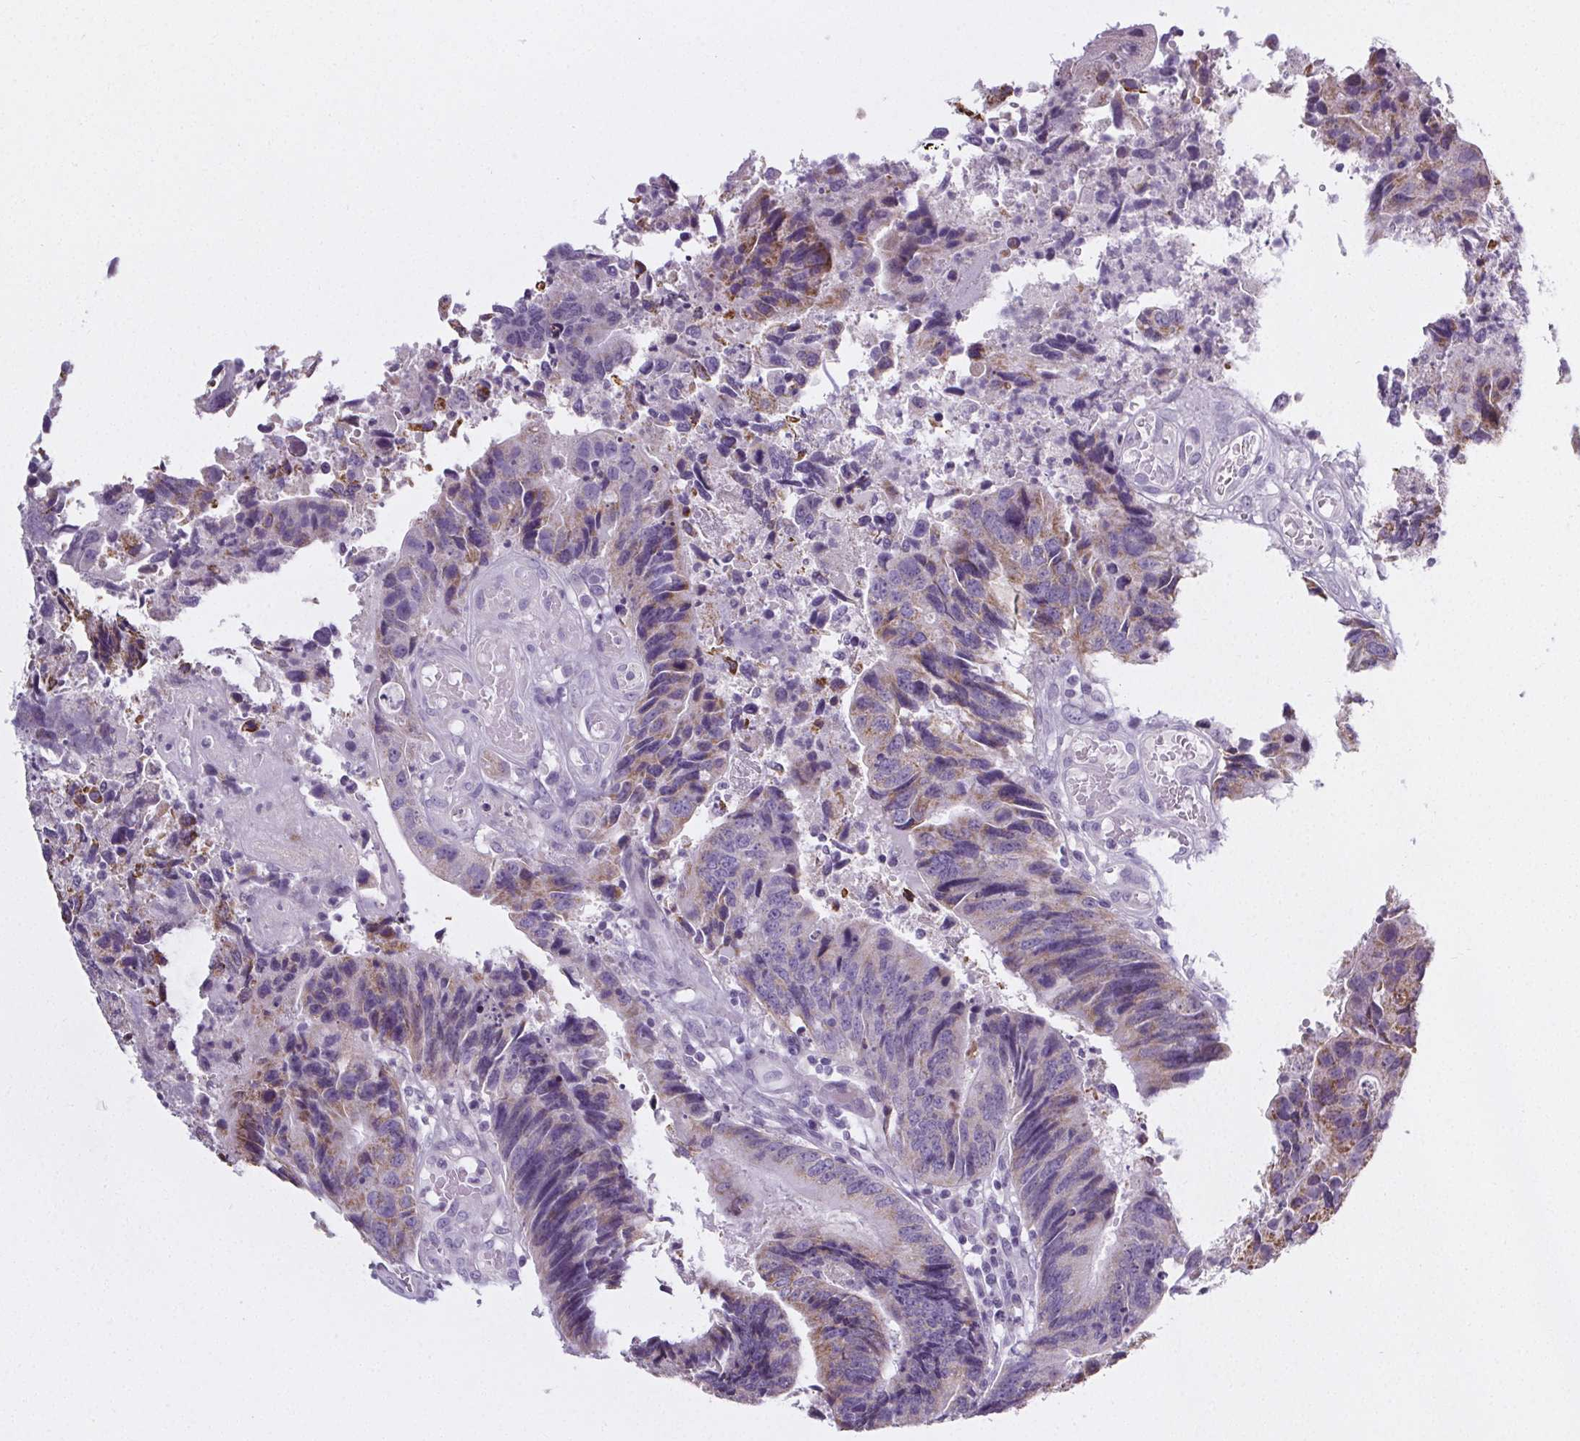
{"staining": {"intensity": "moderate", "quantity": "<25%", "location": "cytoplasmic/membranous"}, "tissue": "colorectal cancer", "cell_type": "Tumor cells", "image_type": "cancer", "snomed": [{"axis": "morphology", "description": "Adenocarcinoma, NOS"}, {"axis": "topography", "description": "Colon"}], "caption": "Colorectal cancer (adenocarcinoma) stained with DAB (3,3'-diaminobenzidine) immunohistochemistry exhibits low levels of moderate cytoplasmic/membranous expression in about <25% of tumor cells. Immunohistochemistry (ihc) stains the protein of interest in brown and the nuclei are stained blue.", "gene": "ELAVL2", "patient": {"sex": "female", "age": 67}}